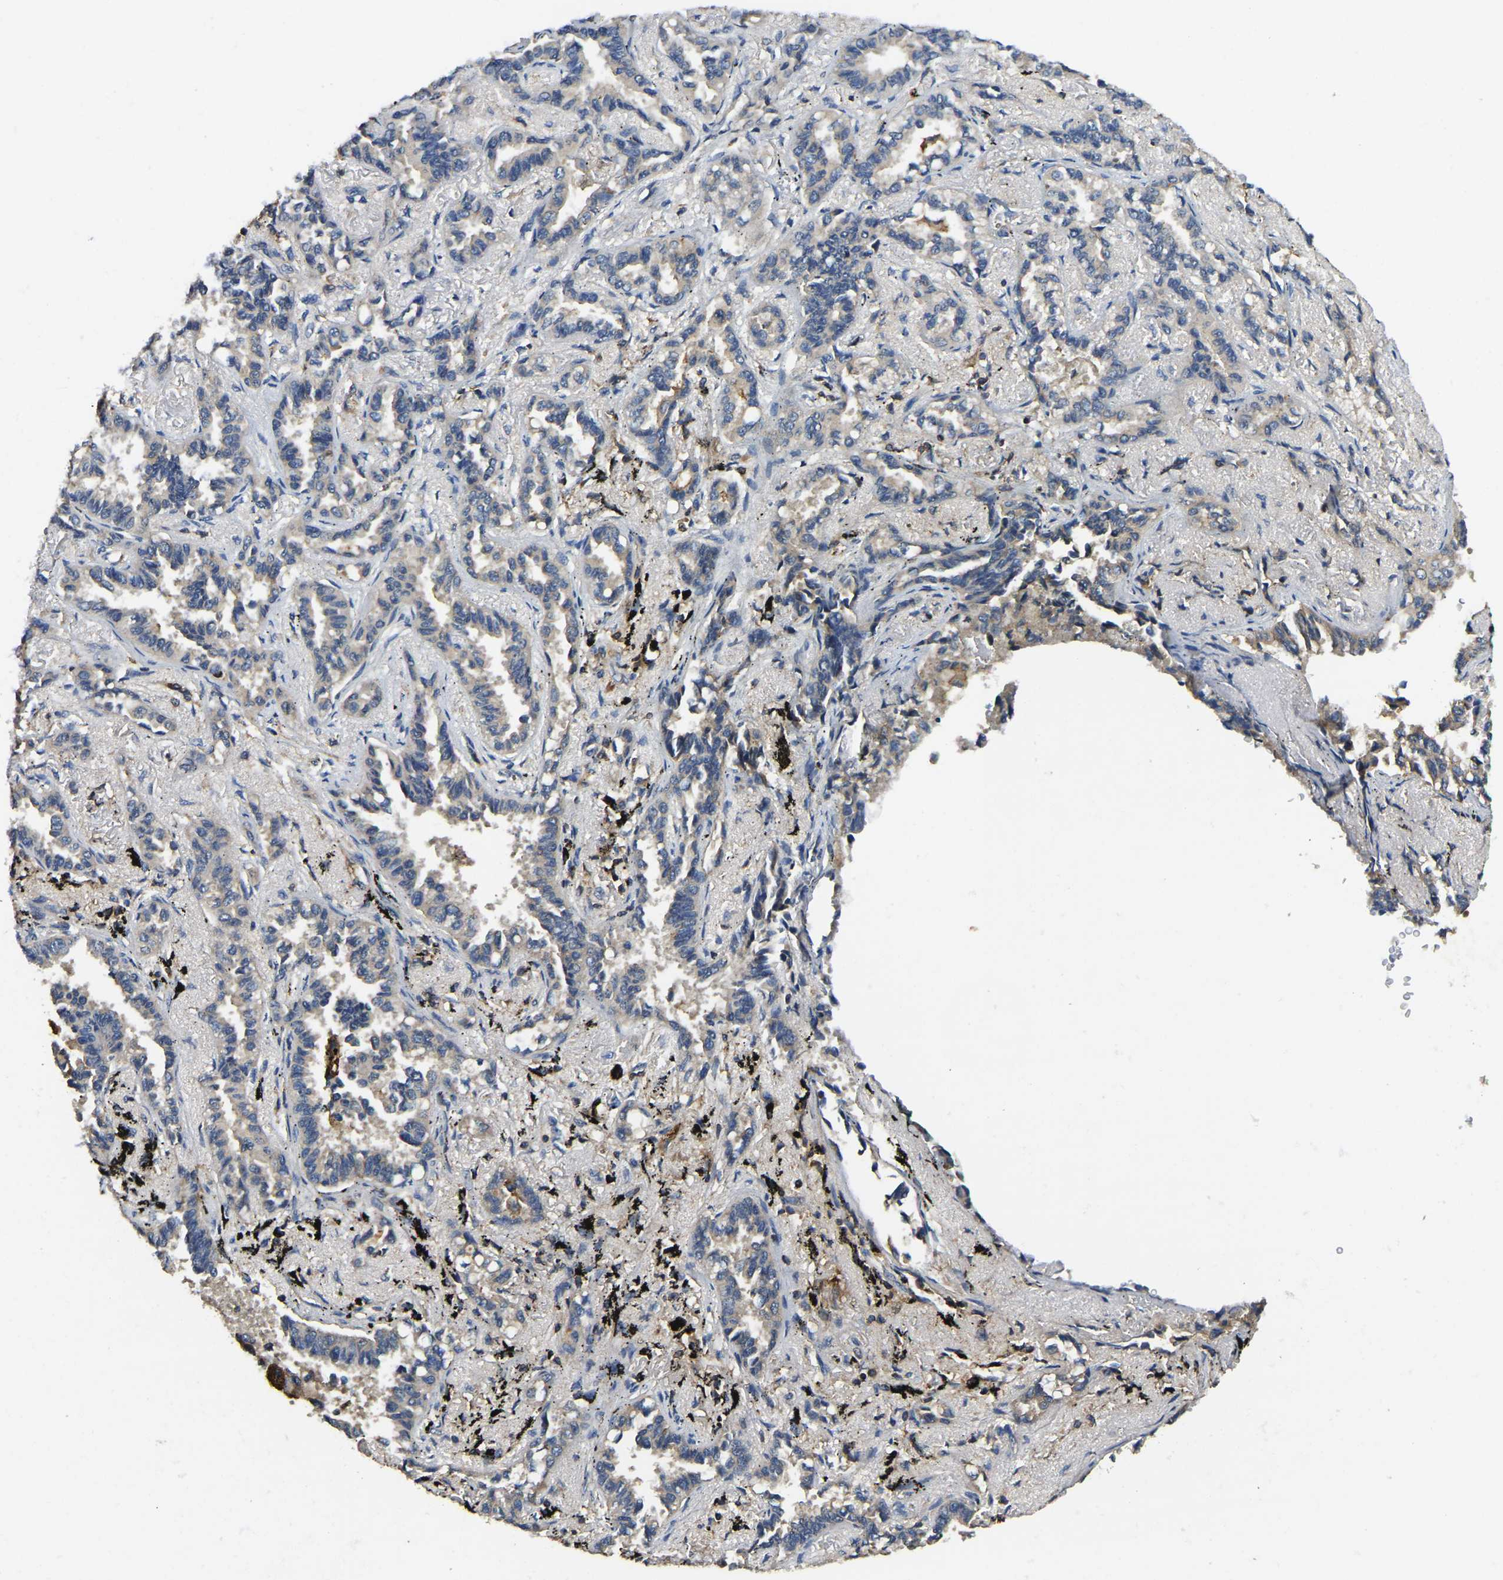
{"staining": {"intensity": "negative", "quantity": "none", "location": "none"}, "tissue": "lung cancer", "cell_type": "Tumor cells", "image_type": "cancer", "snomed": [{"axis": "morphology", "description": "Adenocarcinoma, NOS"}, {"axis": "topography", "description": "Lung"}], "caption": "This photomicrograph is of adenocarcinoma (lung) stained with immunohistochemistry to label a protein in brown with the nuclei are counter-stained blue. There is no expression in tumor cells.", "gene": "SMPD2", "patient": {"sex": "male", "age": 59}}